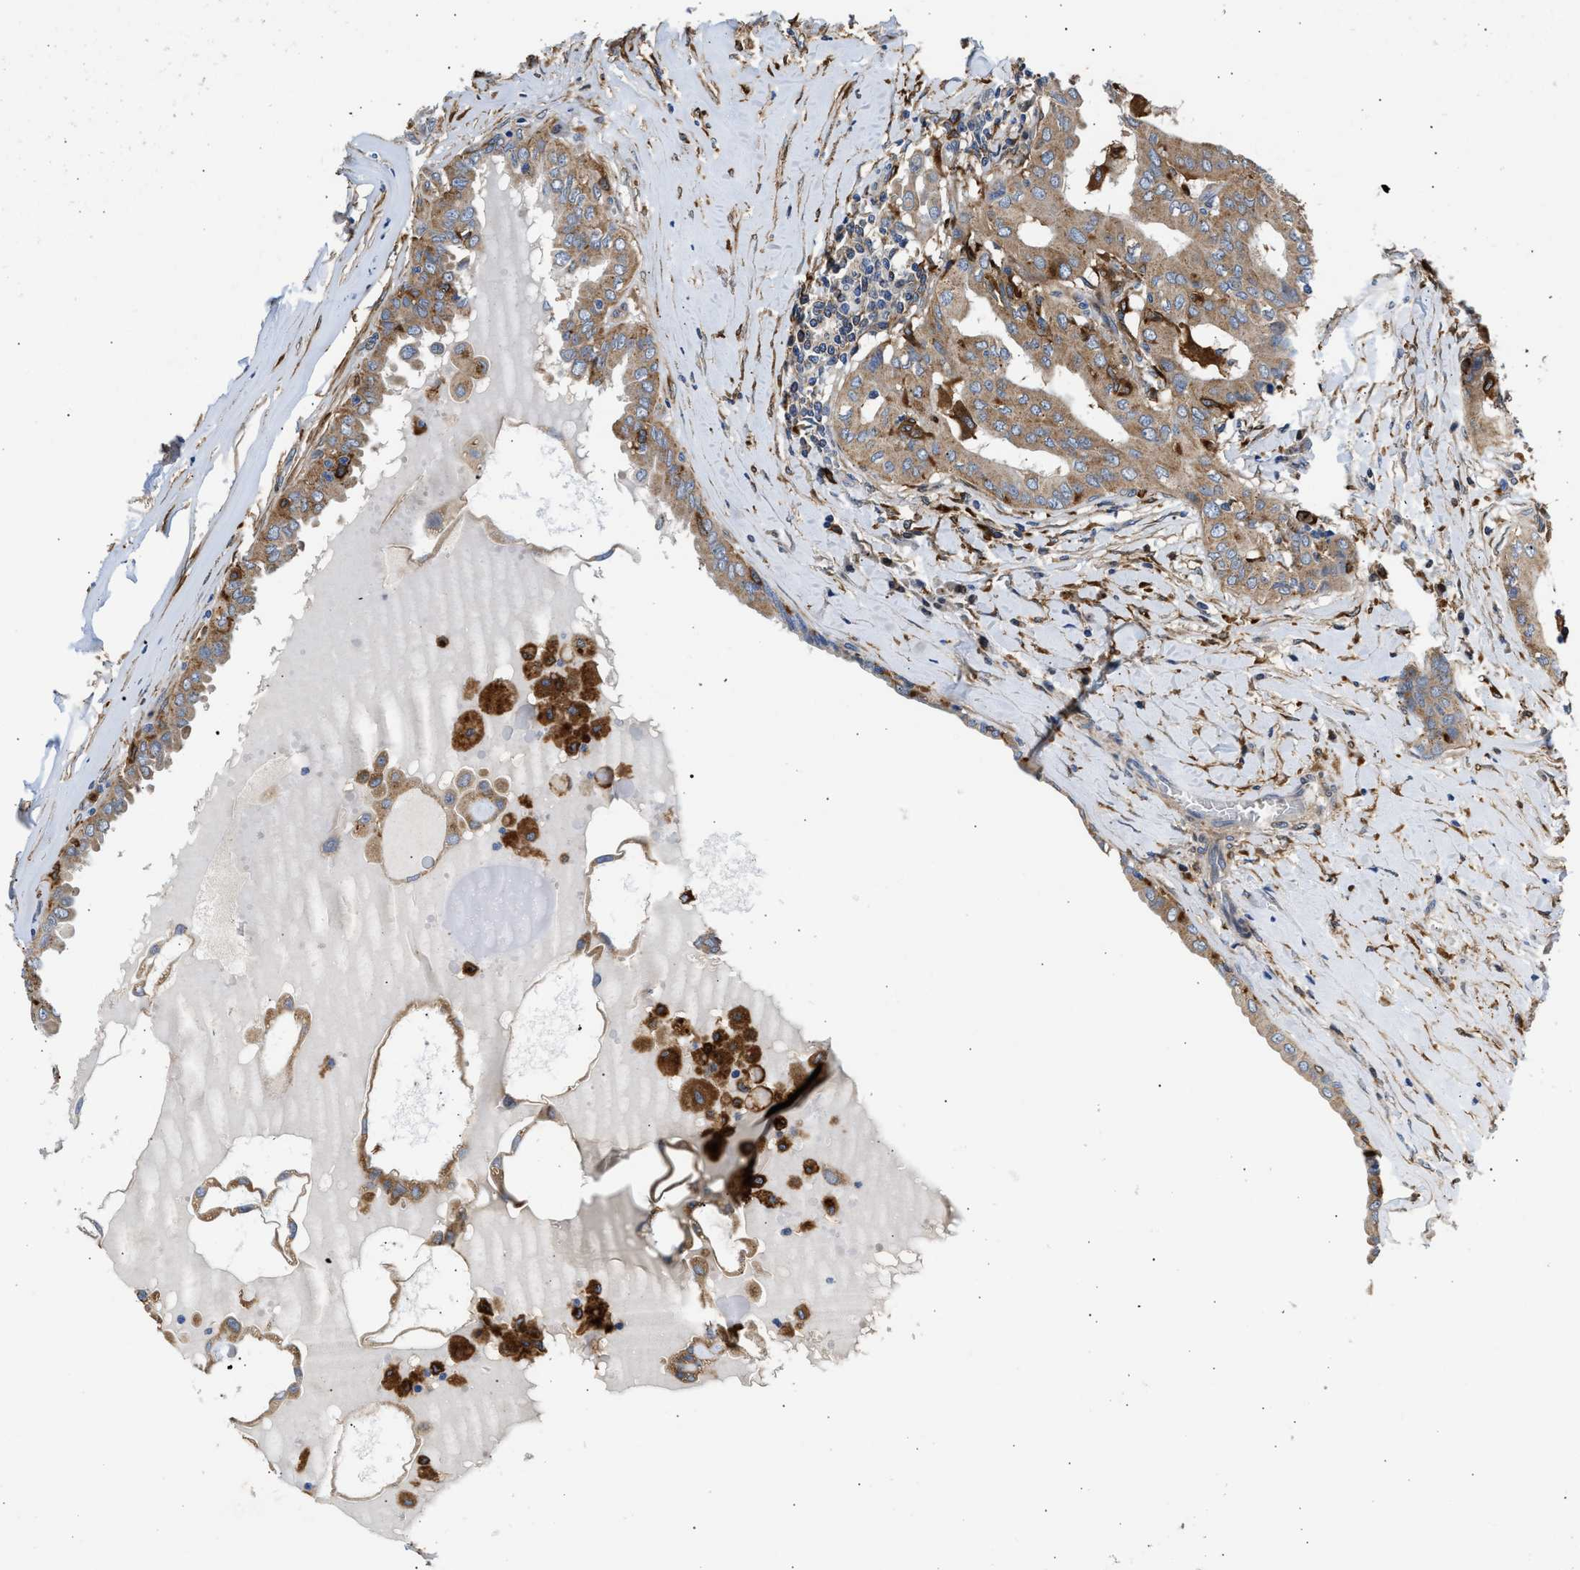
{"staining": {"intensity": "moderate", "quantity": ">75%", "location": "cytoplasmic/membranous"}, "tissue": "thyroid cancer", "cell_type": "Tumor cells", "image_type": "cancer", "snomed": [{"axis": "morphology", "description": "Papillary adenocarcinoma, NOS"}, {"axis": "topography", "description": "Thyroid gland"}], "caption": "High-magnification brightfield microscopy of thyroid papillary adenocarcinoma stained with DAB (3,3'-diaminobenzidine) (brown) and counterstained with hematoxylin (blue). tumor cells exhibit moderate cytoplasmic/membranous staining is seen in about>75% of cells.", "gene": "RAB31", "patient": {"sex": "male", "age": 33}}